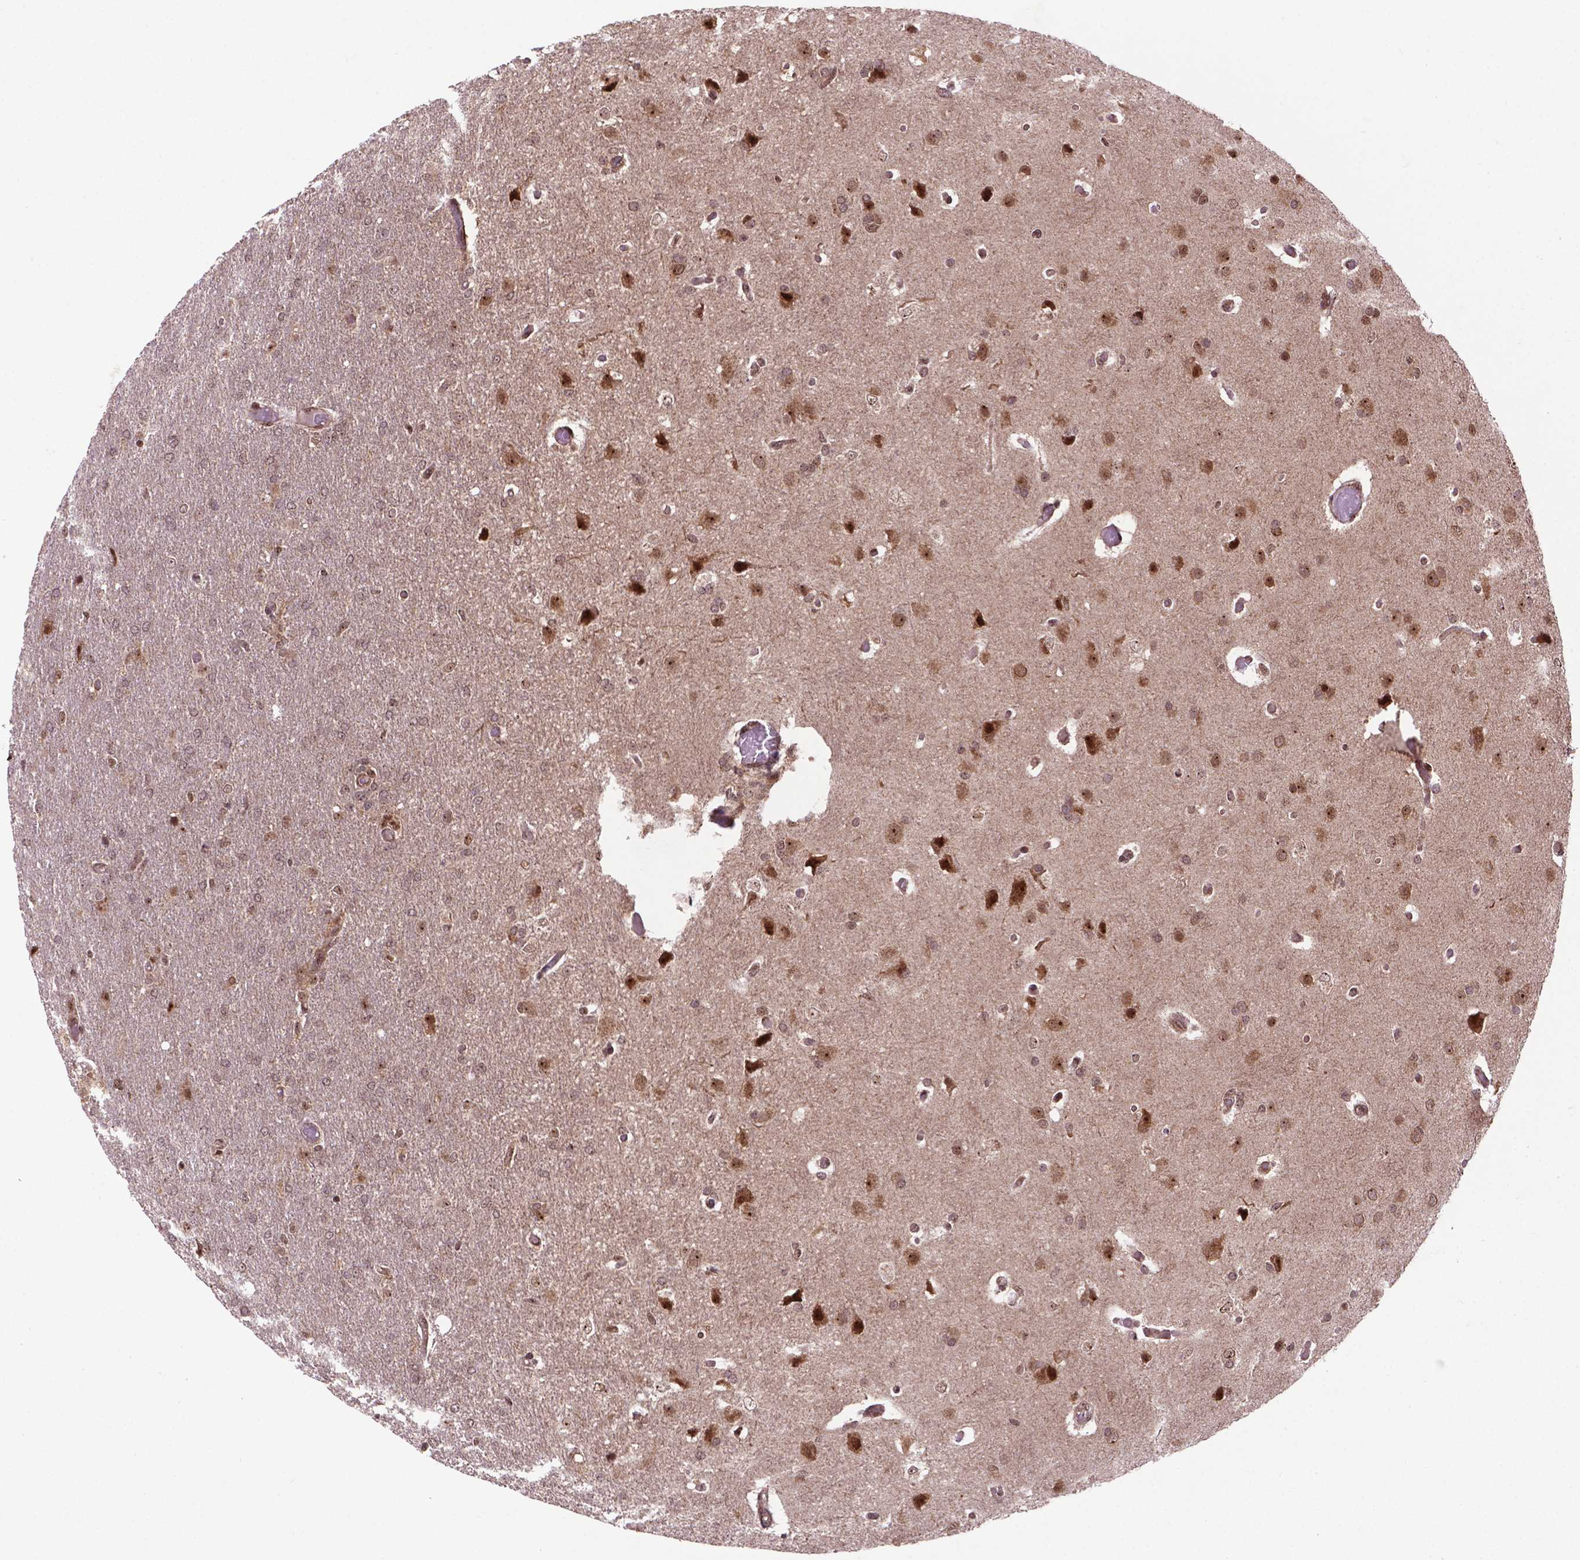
{"staining": {"intensity": "moderate", "quantity": "25%-75%", "location": "cytoplasmic/membranous,nuclear"}, "tissue": "glioma", "cell_type": "Tumor cells", "image_type": "cancer", "snomed": [{"axis": "morphology", "description": "Glioma, malignant, High grade"}, {"axis": "topography", "description": "Brain"}], "caption": "Immunohistochemical staining of high-grade glioma (malignant) exhibits medium levels of moderate cytoplasmic/membranous and nuclear protein positivity in approximately 25%-75% of tumor cells.", "gene": "CSNK2A1", "patient": {"sex": "male", "age": 68}}